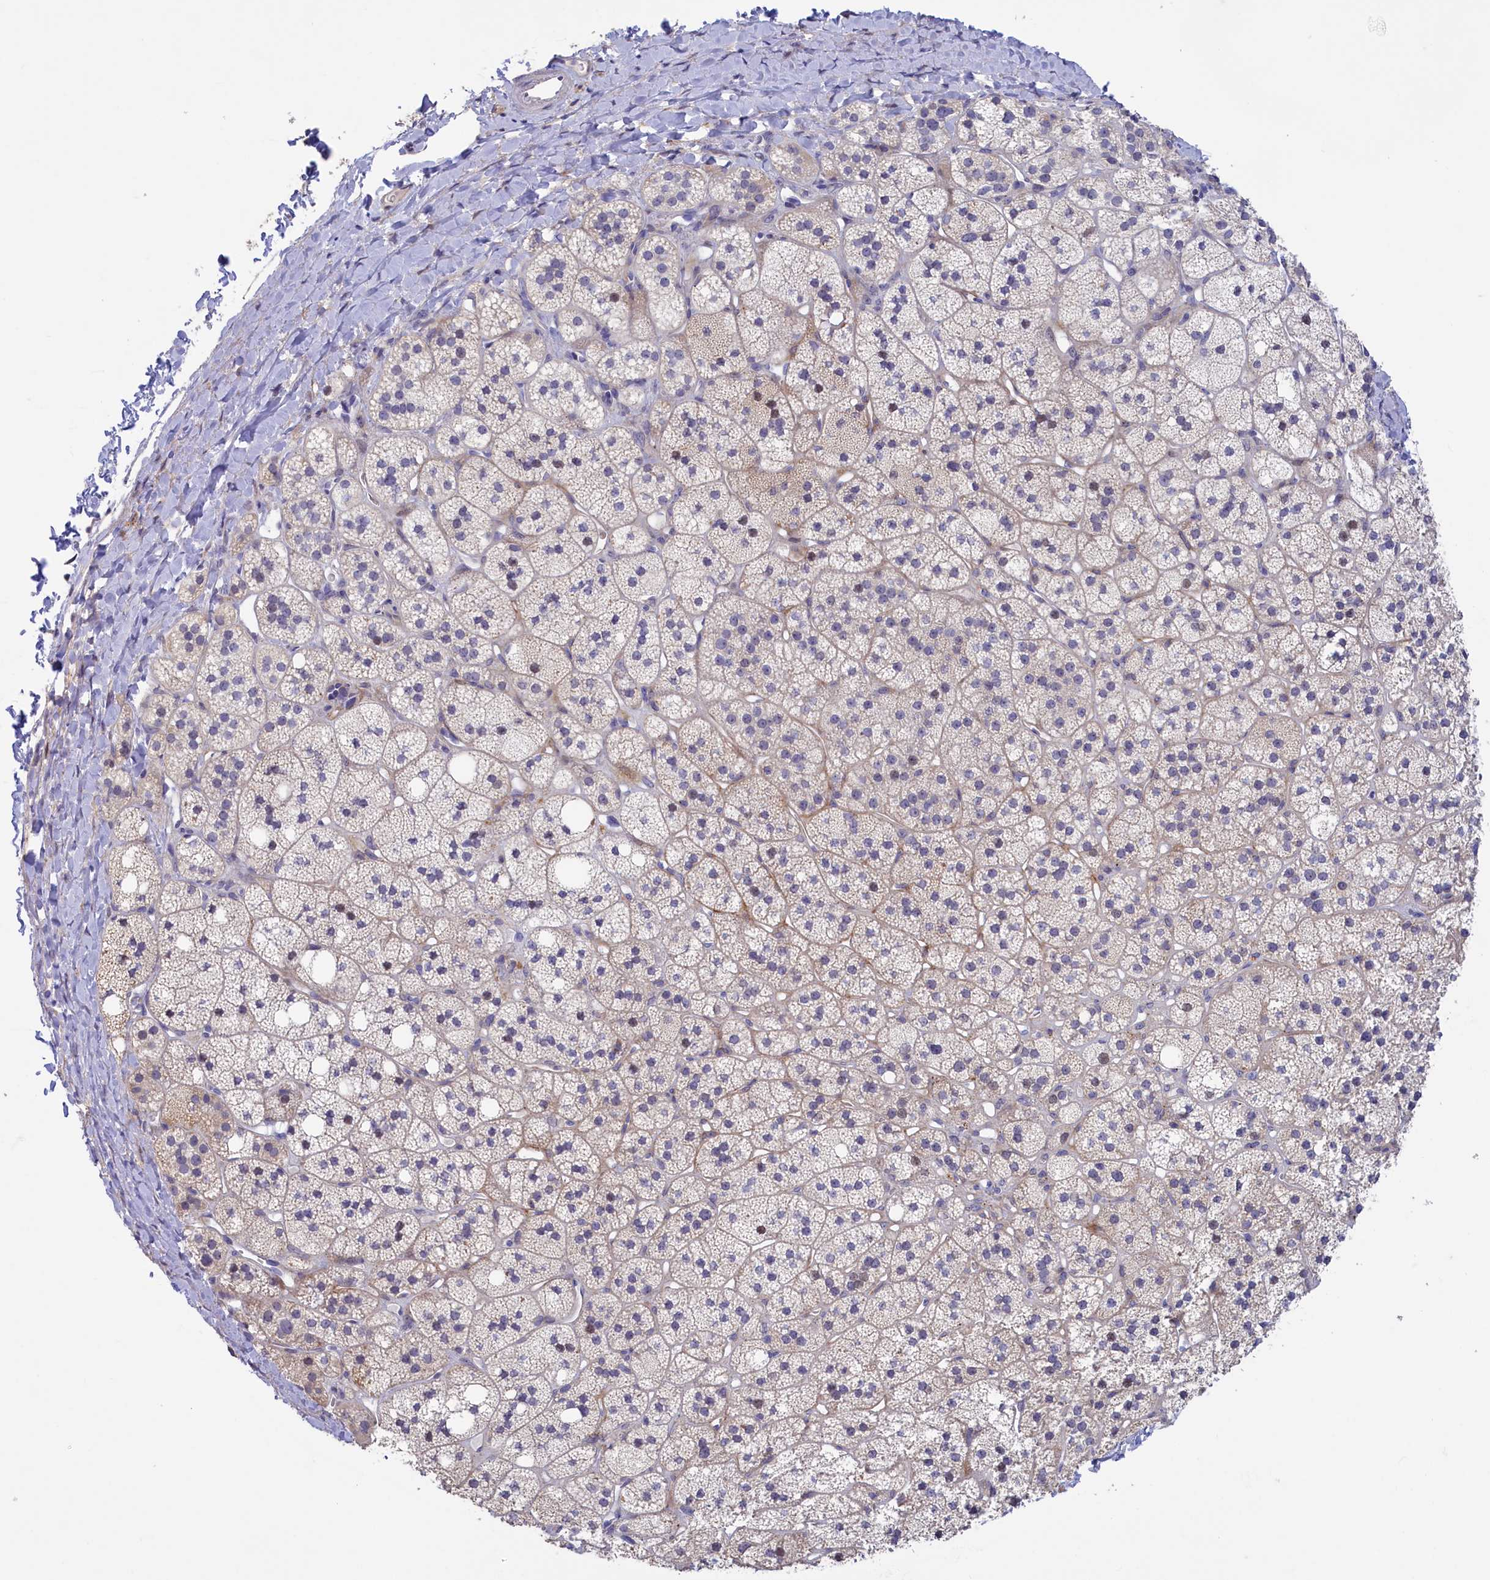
{"staining": {"intensity": "weak", "quantity": "25%-75%", "location": "cytoplasmic/membranous"}, "tissue": "adrenal gland", "cell_type": "Glandular cells", "image_type": "normal", "snomed": [{"axis": "morphology", "description": "Normal tissue, NOS"}, {"axis": "topography", "description": "Adrenal gland"}], "caption": "Normal adrenal gland displays weak cytoplasmic/membranous staining in approximately 25%-75% of glandular cells The protein of interest is shown in brown color, while the nuclei are stained blue..", "gene": "HYKK", "patient": {"sex": "male", "age": 61}}